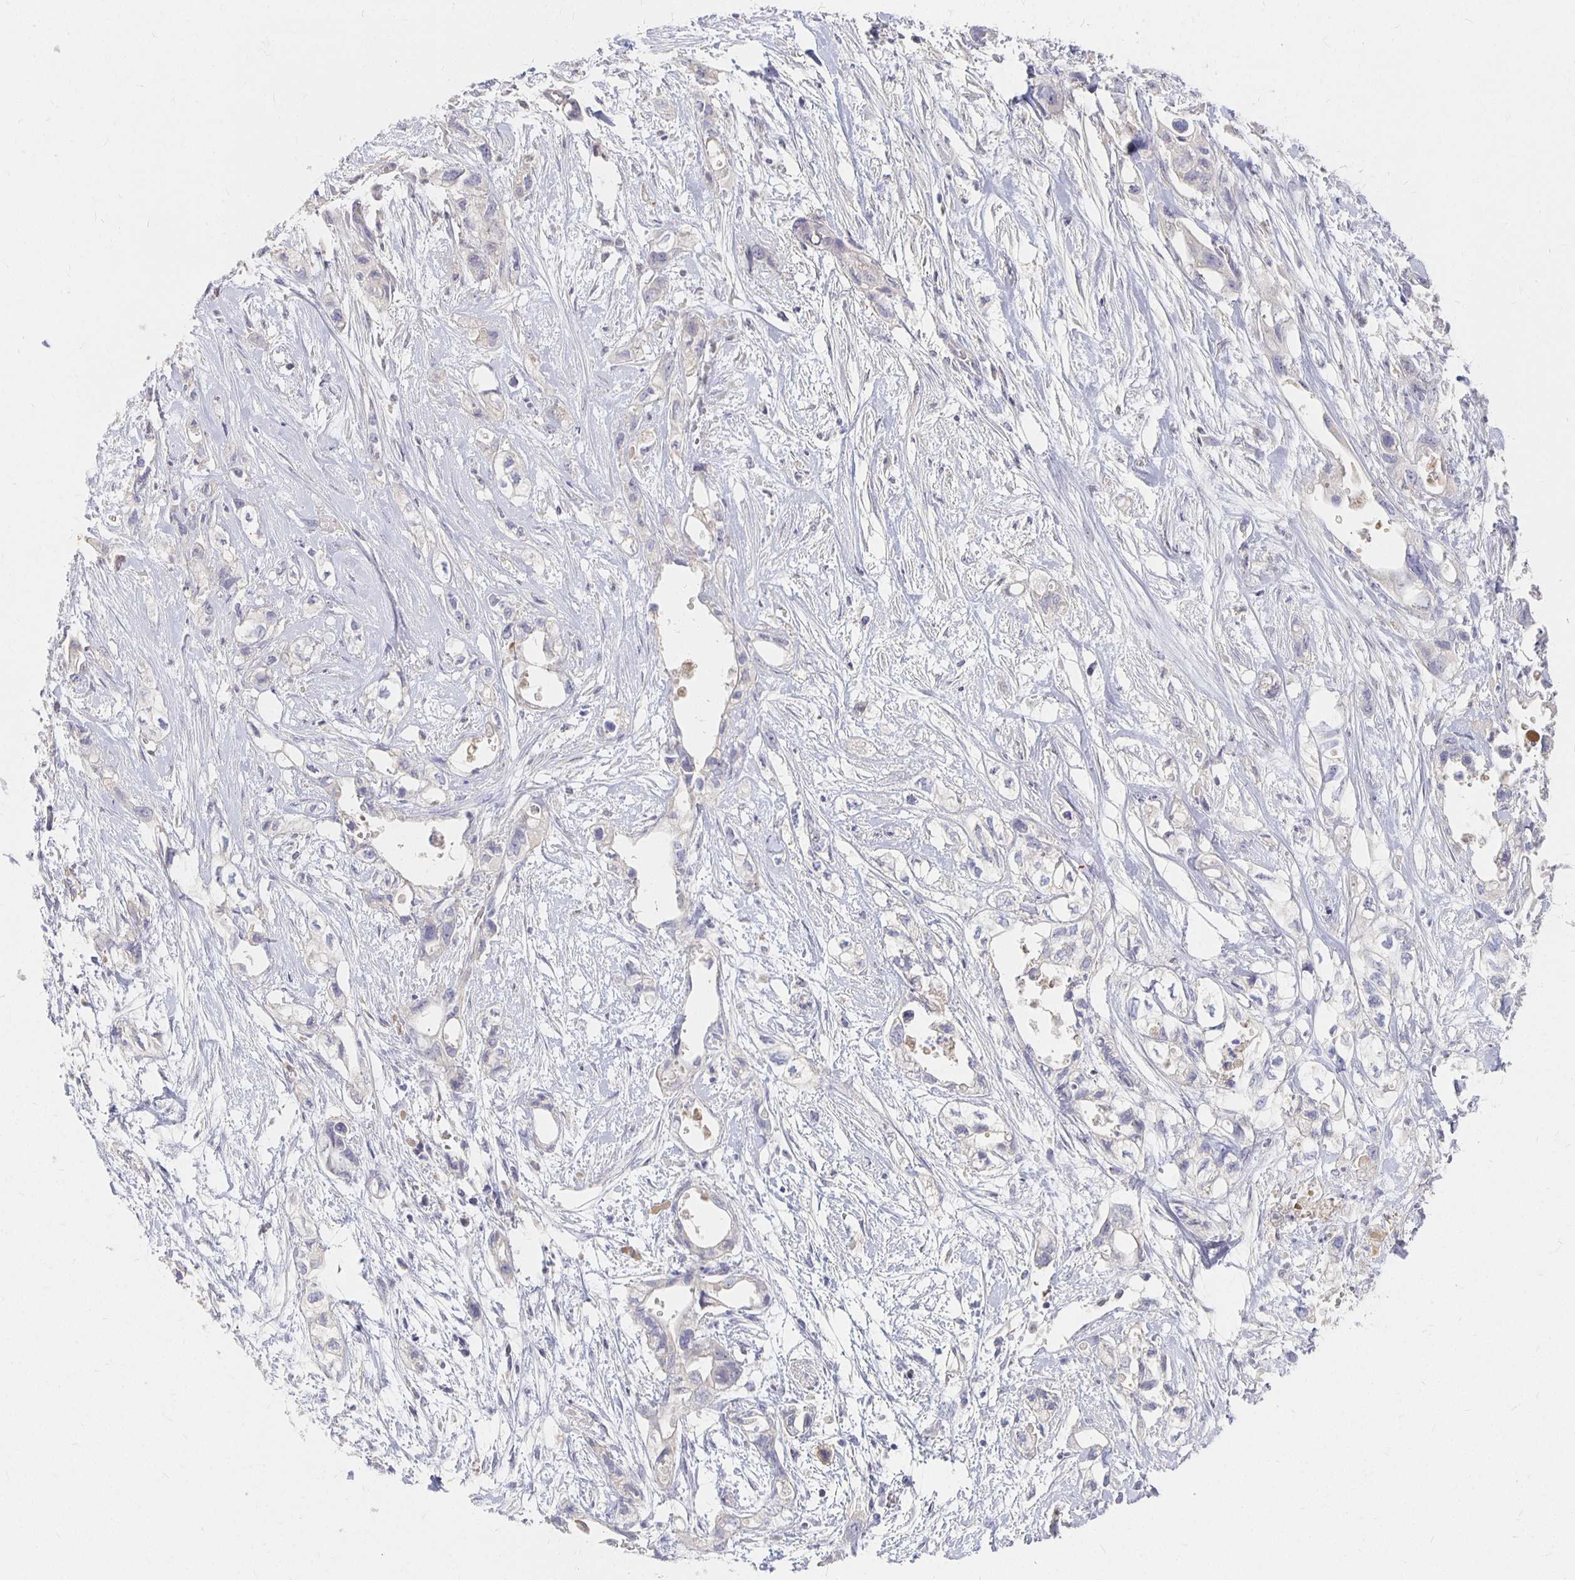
{"staining": {"intensity": "negative", "quantity": "none", "location": "none"}, "tissue": "pancreatic cancer", "cell_type": "Tumor cells", "image_type": "cancer", "snomed": [{"axis": "morphology", "description": "Adenocarcinoma, NOS"}, {"axis": "topography", "description": "Pancreas"}], "caption": "Tumor cells show no significant protein expression in pancreatic adenocarcinoma.", "gene": "FKRP", "patient": {"sex": "female", "age": 72}}